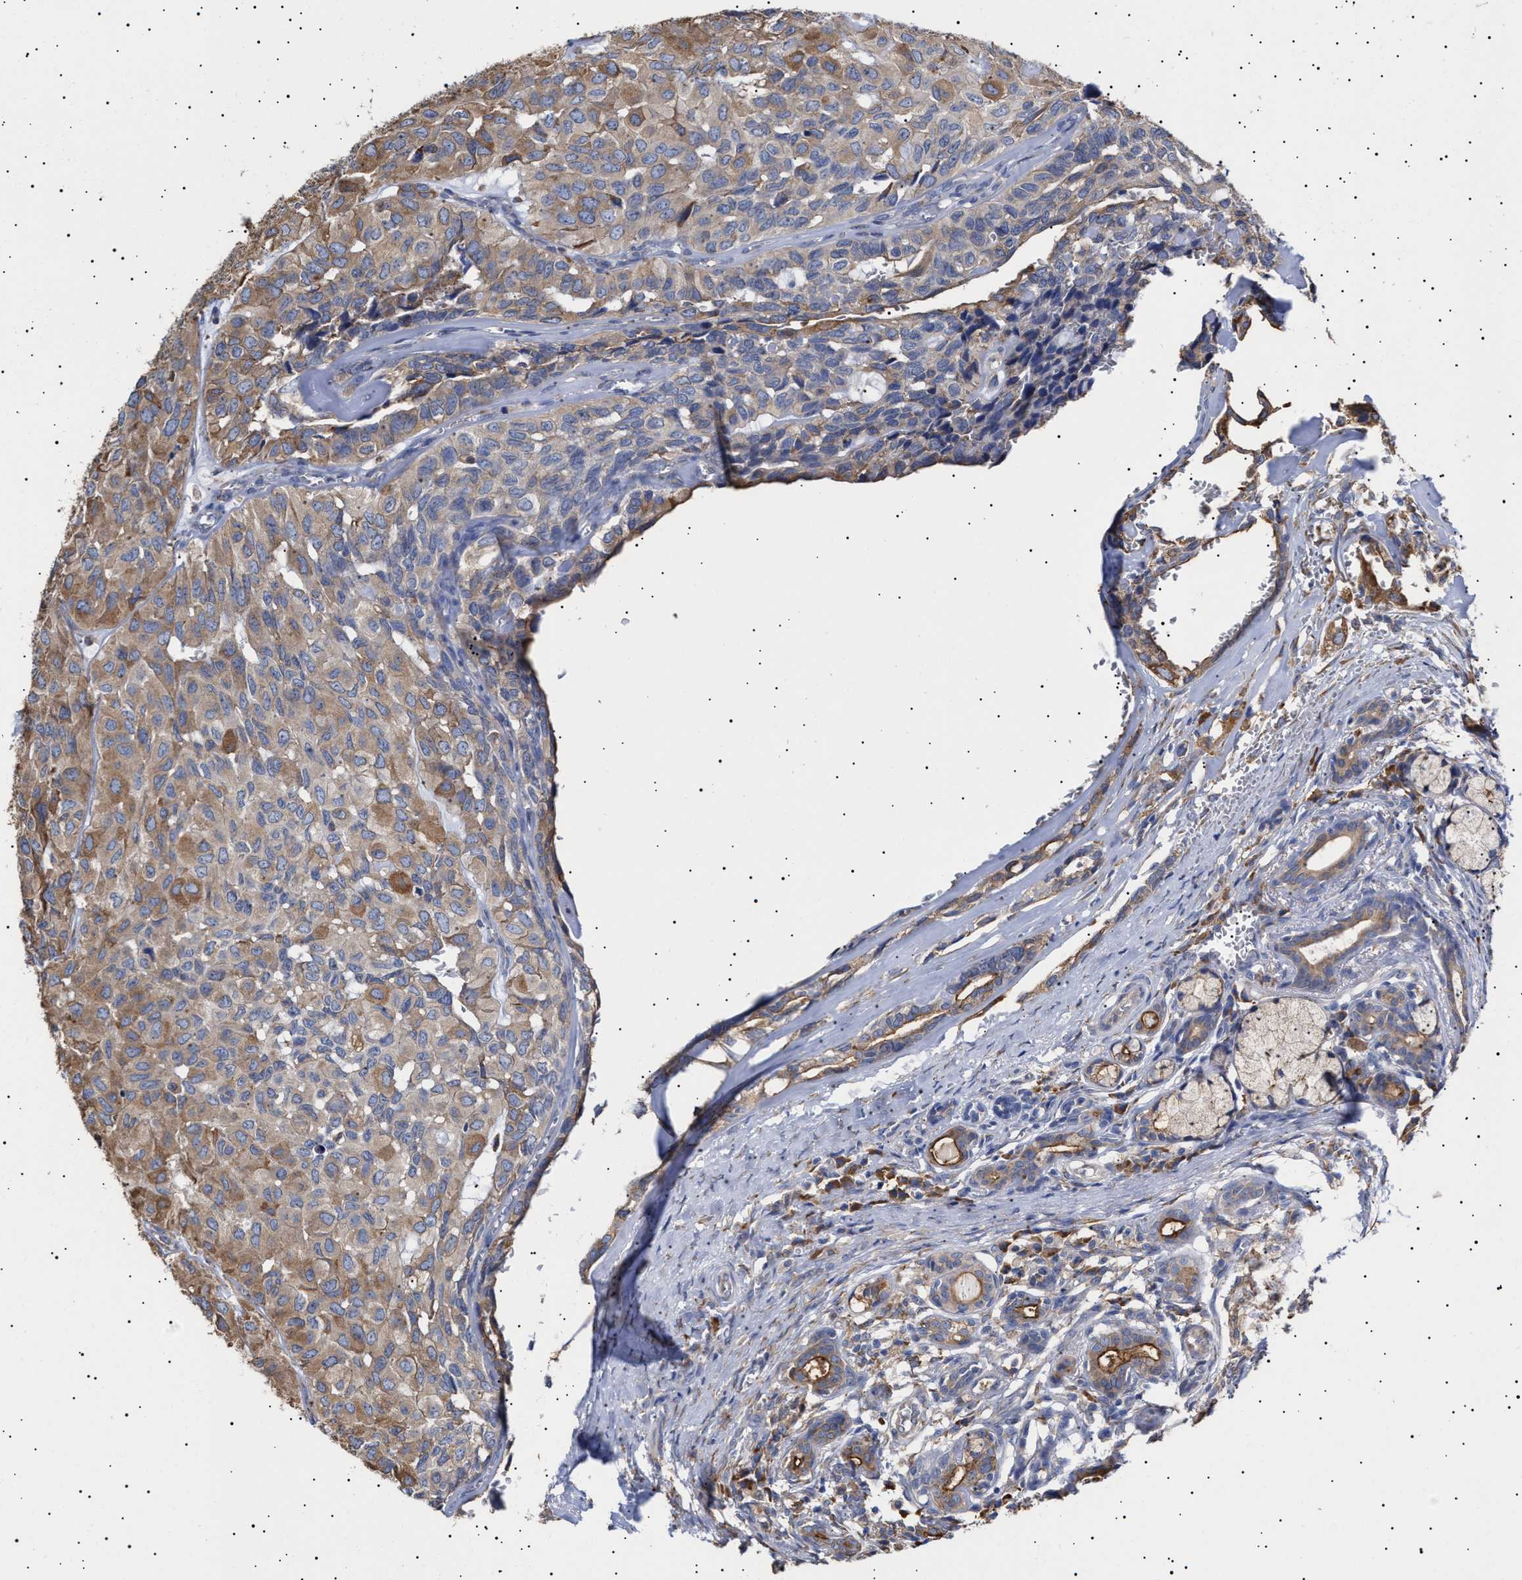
{"staining": {"intensity": "moderate", "quantity": ">75%", "location": "cytoplasmic/membranous"}, "tissue": "head and neck cancer", "cell_type": "Tumor cells", "image_type": "cancer", "snomed": [{"axis": "morphology", "description": "Adenocarcinoma, NOS"}, {"axis": "topography", "description": "Salivary gland, NOS"}, {"axis": "topography", "description": "Head-Neck"}], "caption": "IHC (DAB (3,3'-diaminobenzidine)) staining of human head and neck cancer shows moderate cytoplasmic/membranous protein staining in approximately >75% of tumor cells.", "gene": "ERCC6L2", "patient": {"sex": "female", "age": 76}}